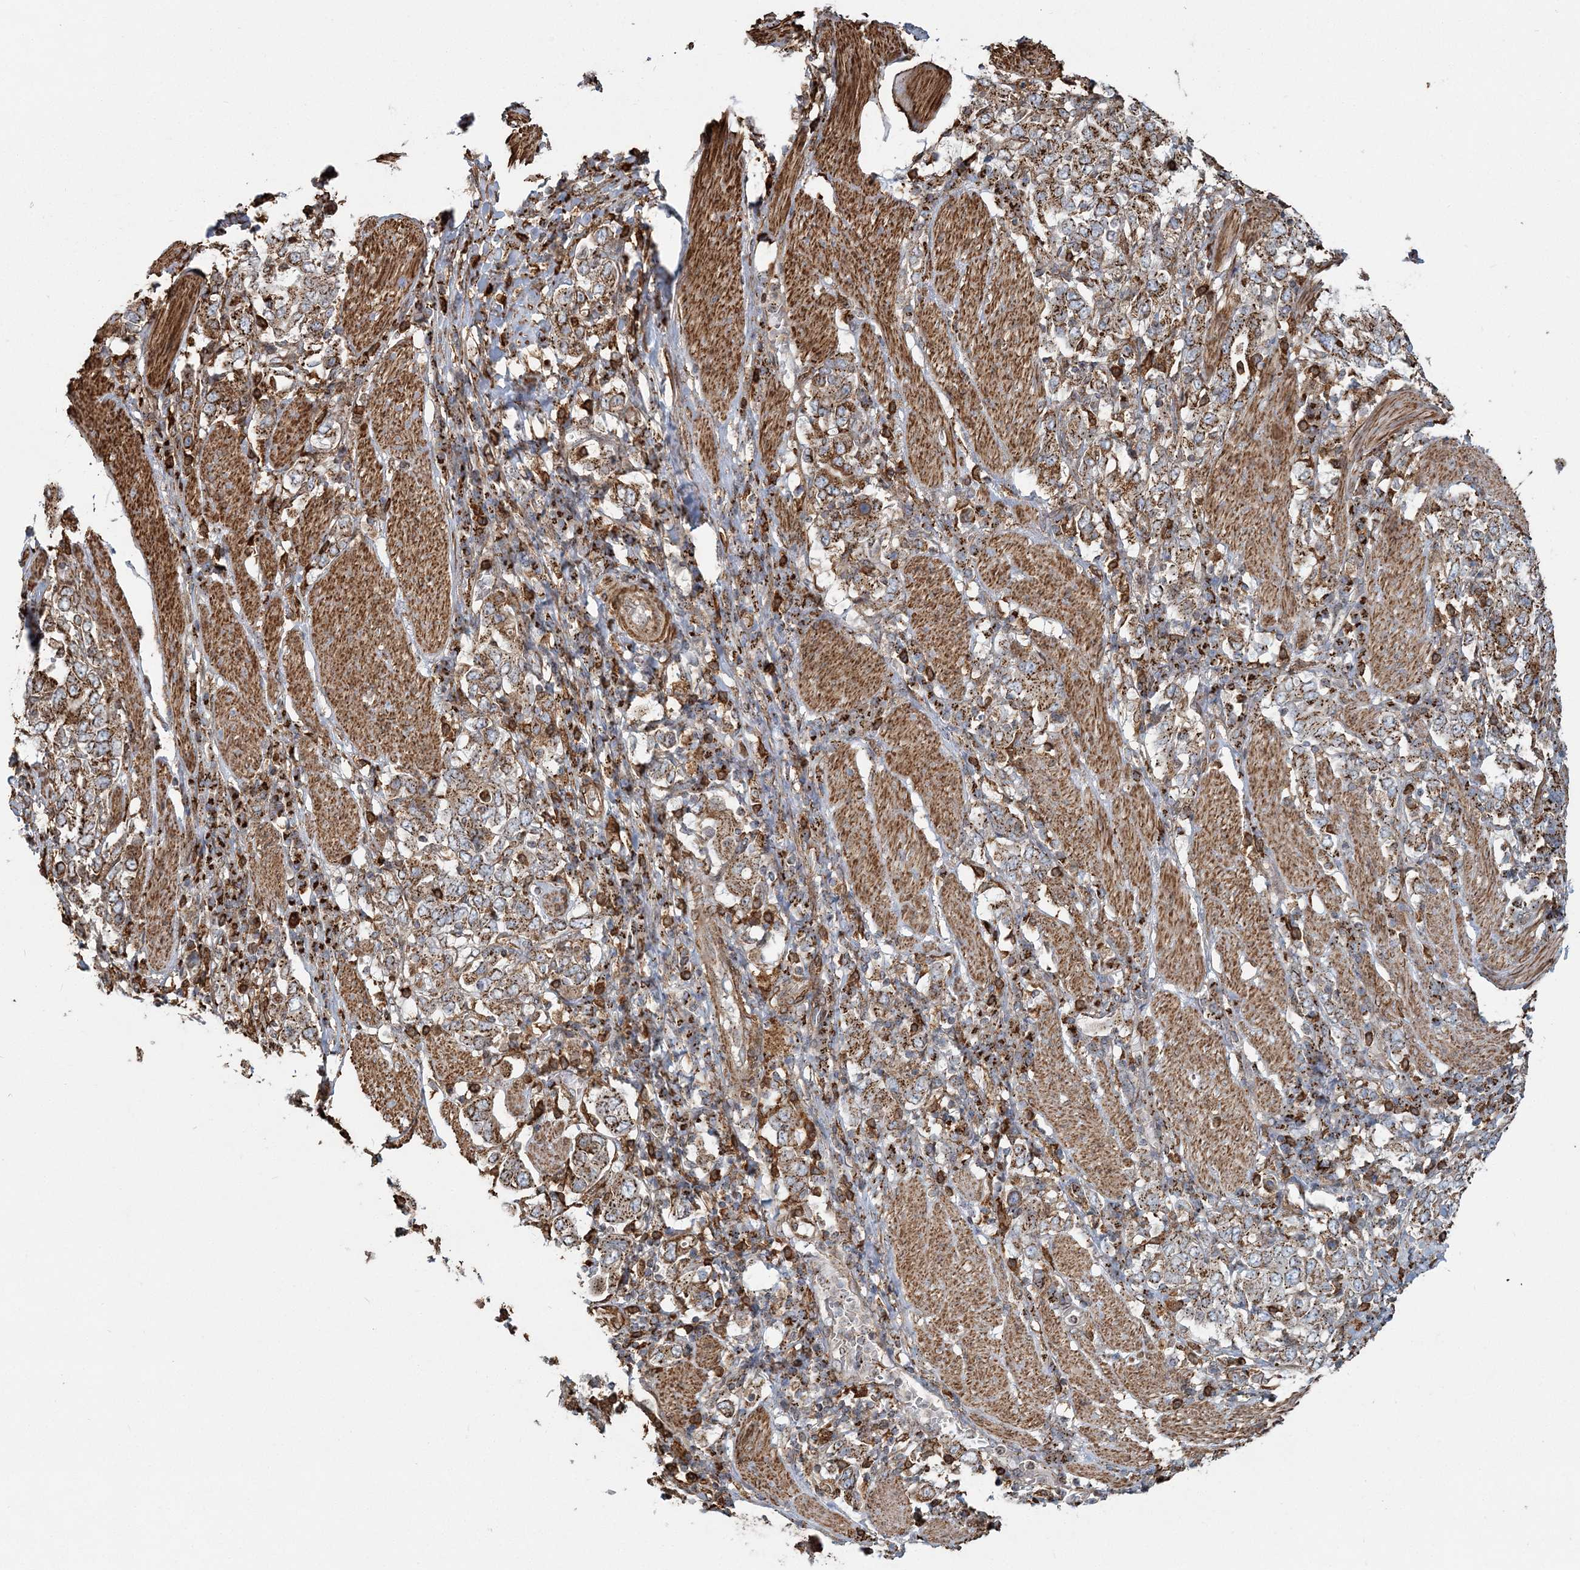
{"staining": {"intensity": "moderate", "quantity": ">75%", "location": "cytoplasmic/membranous"}, "tissue": "stomach cancer", "cell_type": "Tumor cells", "image_type": "cancer", "snomed": [{"axis": "morphology", "description": "Adenocarcinoma, NOS"}, {"axis": "topography", "description": "Stomach, upper"}], "caption": "This image demonstrates IHC staining of adenocarcinoma (stomach), with medium moderate cytoplasmic/membranous expression in about >75% of tumor cells.", "gene": "TRAF3IP2", "patient": {"sex": "male", "age": 62}}